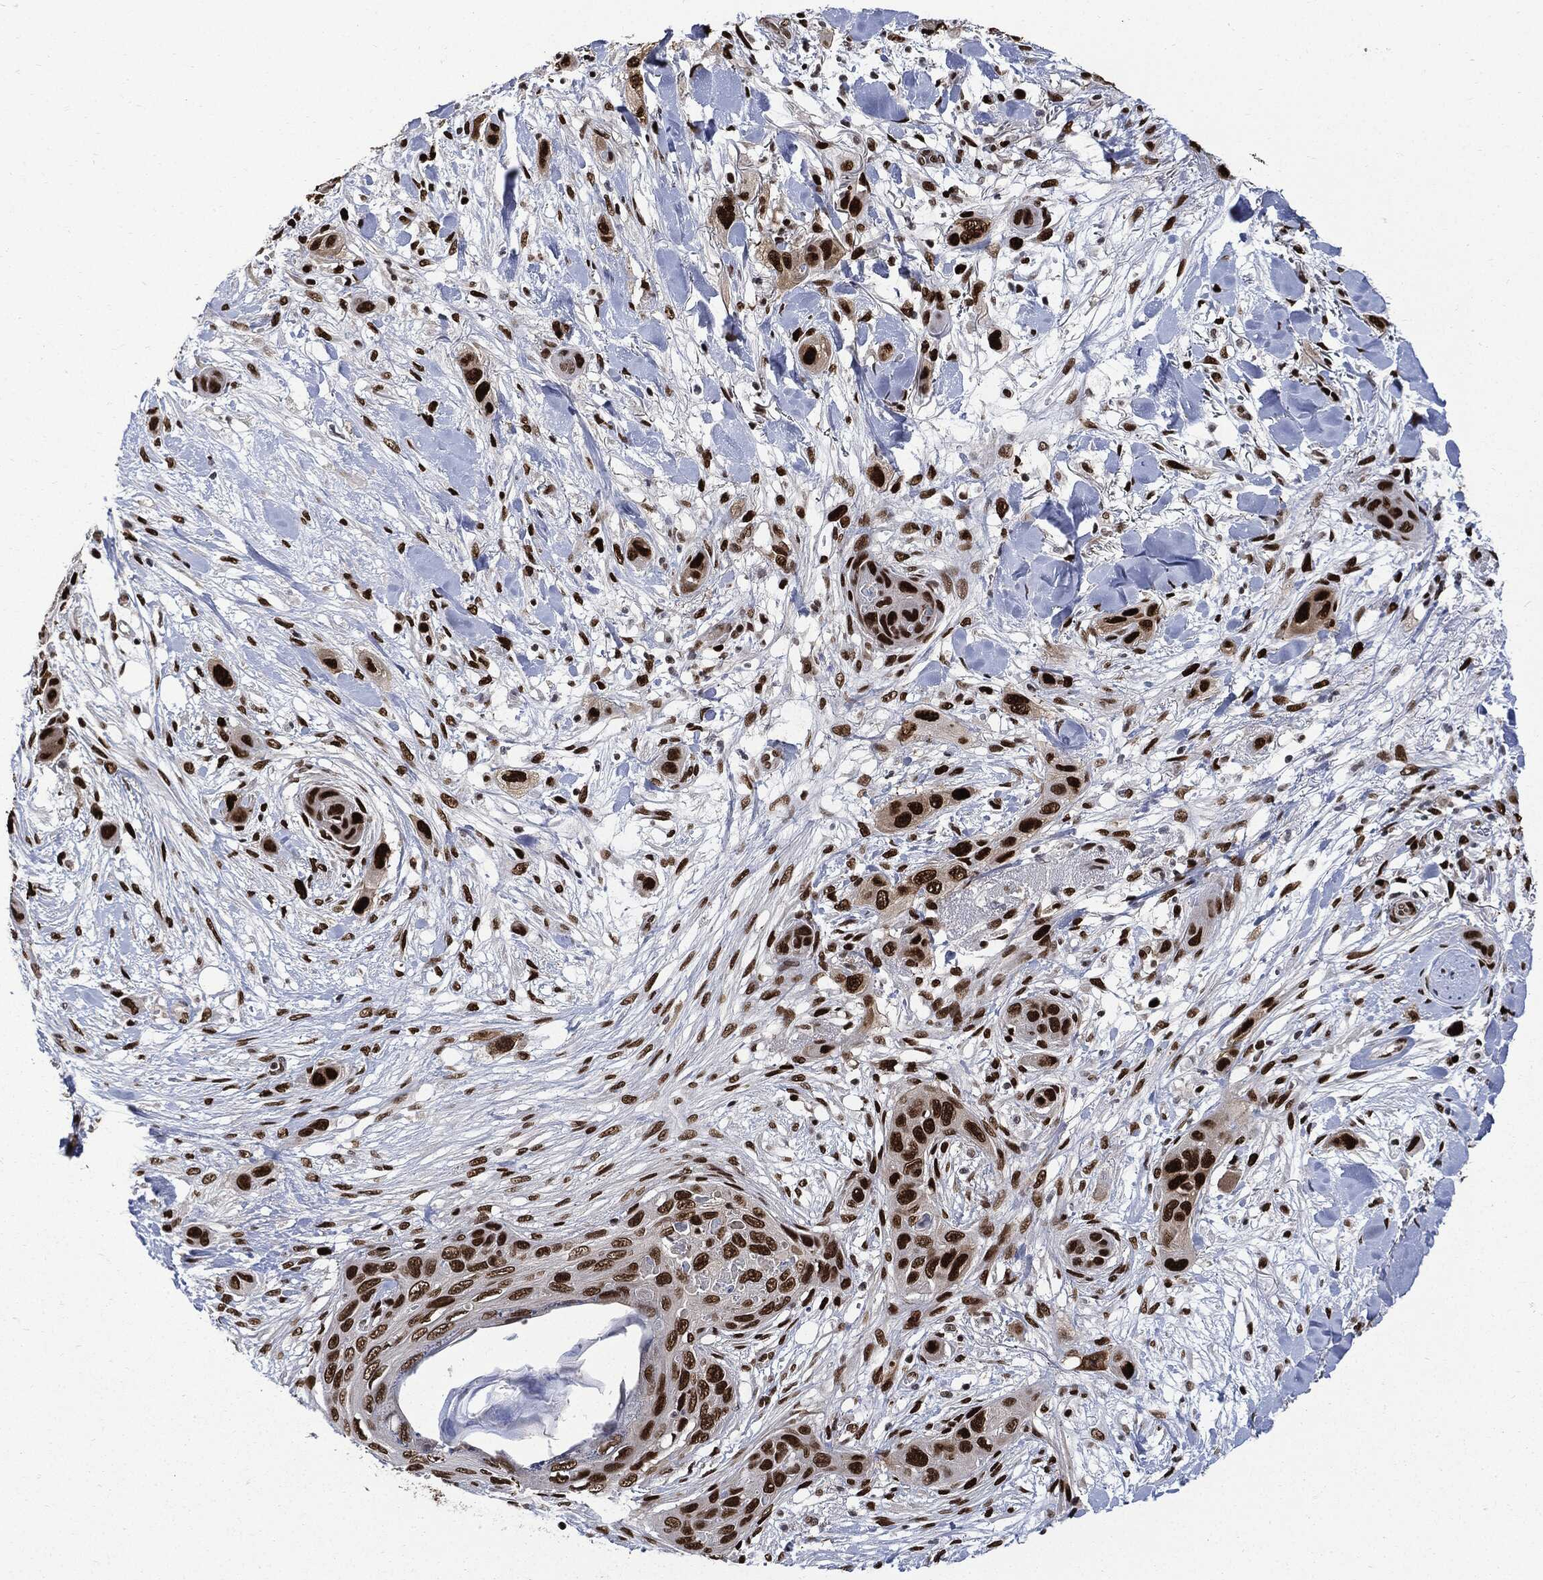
{"staining": {"intensity": "strong", "quantity": ">75%", "location": "nuclear"}, "tissue": "skin cancer", "cell_type": "Tumor cells", "image_type": "cancer", "snomed": [{"axis": "morphology", "description": "Squamous cell carcinoma, NOS"}, {"axis": "topography", "description": "Skin"}], "caption": "Immunohistochemical staining of skin squamous cell carcinoma displays high levels of strong nuclear expression in approximately >75% of tumor cells.", "gene": "PCNA", "patient": {"sex": "male", "age": 78}}